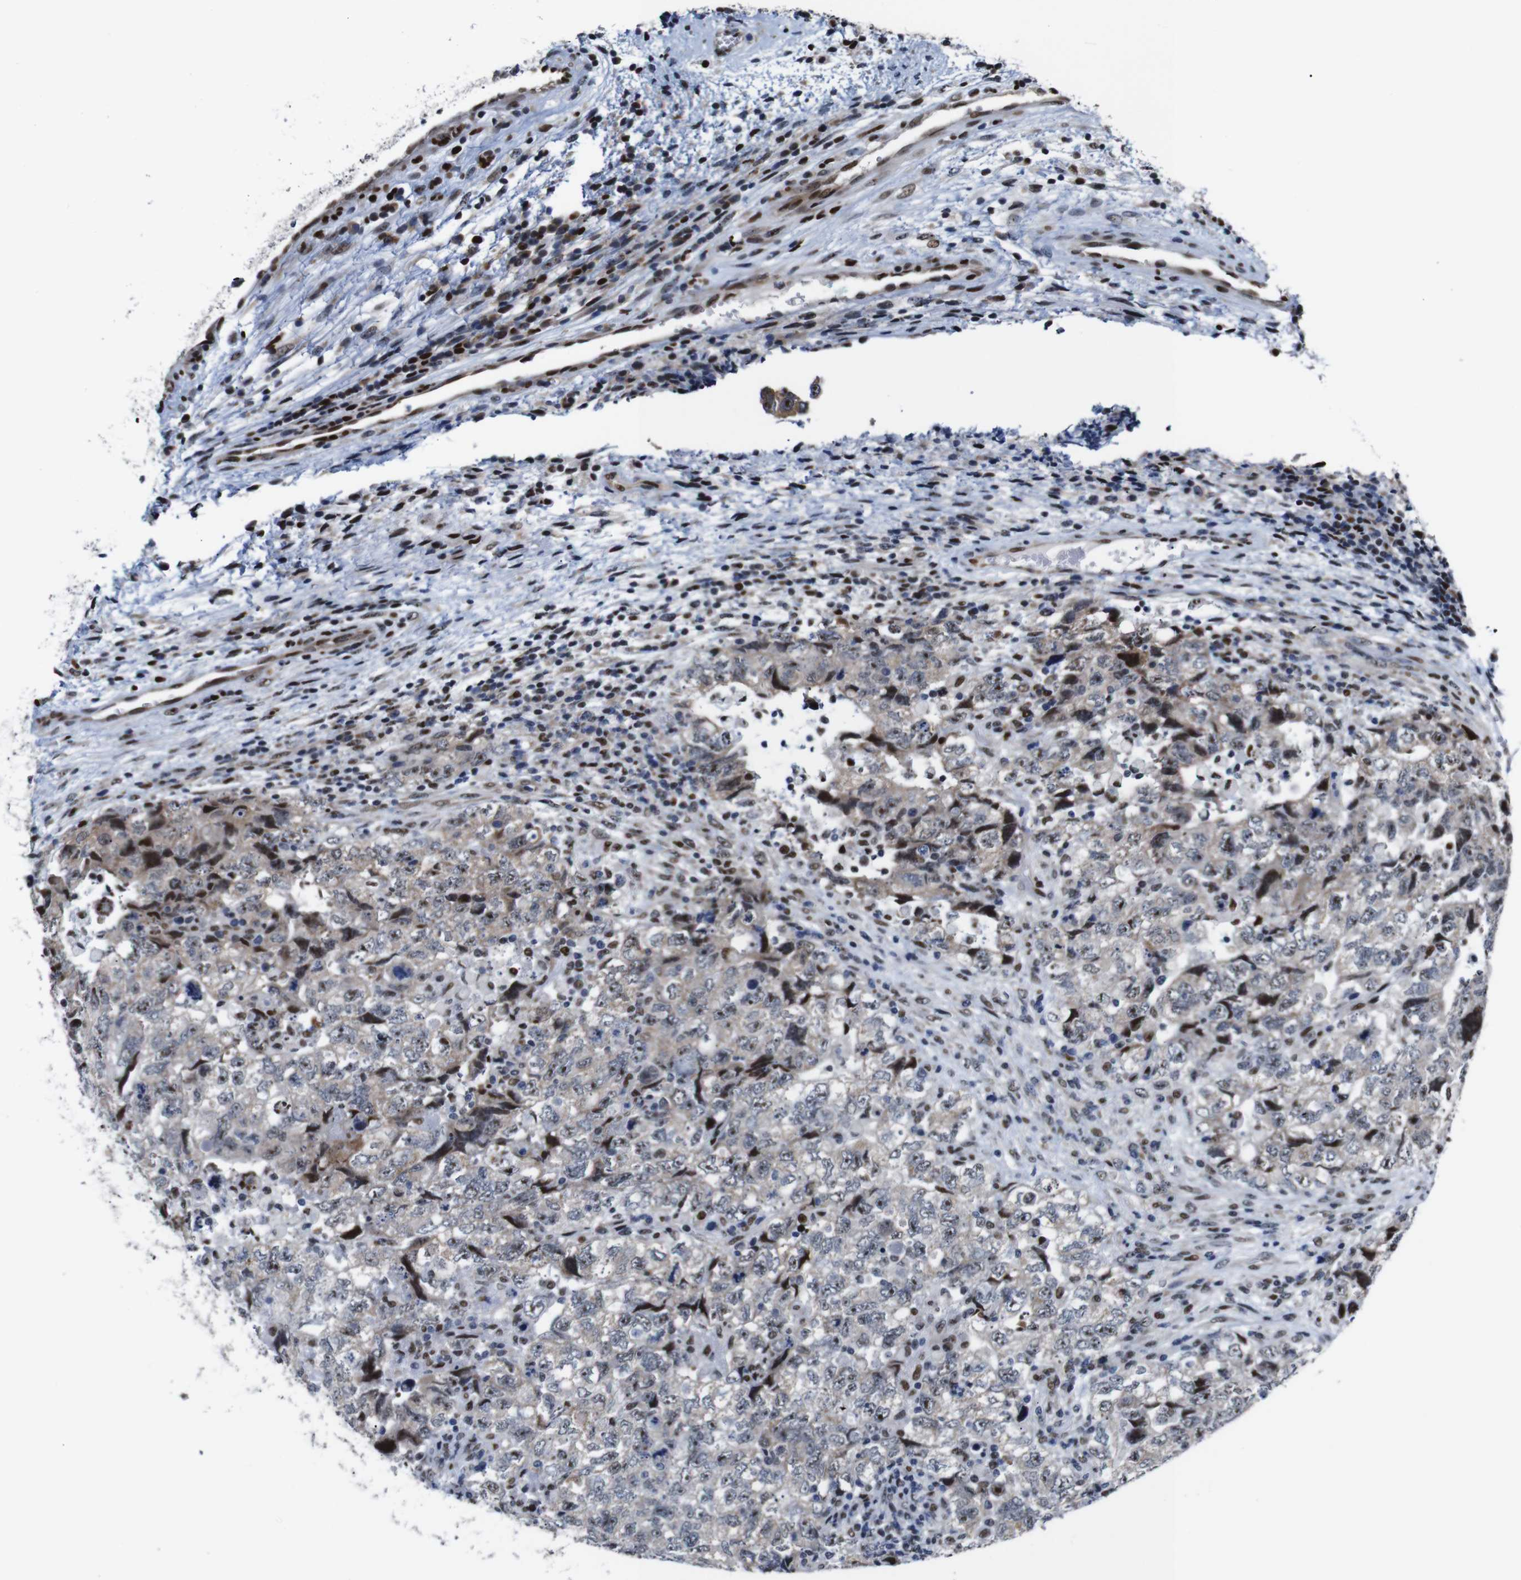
{"staining": {"intensity": "moderate", "quantity": ">75%", "location": "cytoplasmic/membranous,nuclear"}, "tissue": "testis cancer", "cell_type": "Tumor cells", "image_type": "cancer", "snomed": [{"axis": "morphology", "description": "Carcinoma, Embryonal, NOS"}, {"axis": "topography", "description": "Testis"}], "caption": "This photomicrograph reveals testis cancer (embryonal carcinoma) stained with immunohistochemistry to label a protein in brown. The cytoplasmic/membranous and nuclear of tumor cells show moderate positivity for the protein. Nuclei are counter-stained blue.", "gene": "GATA6", "patient": {"sex": "male", "age": 36}}